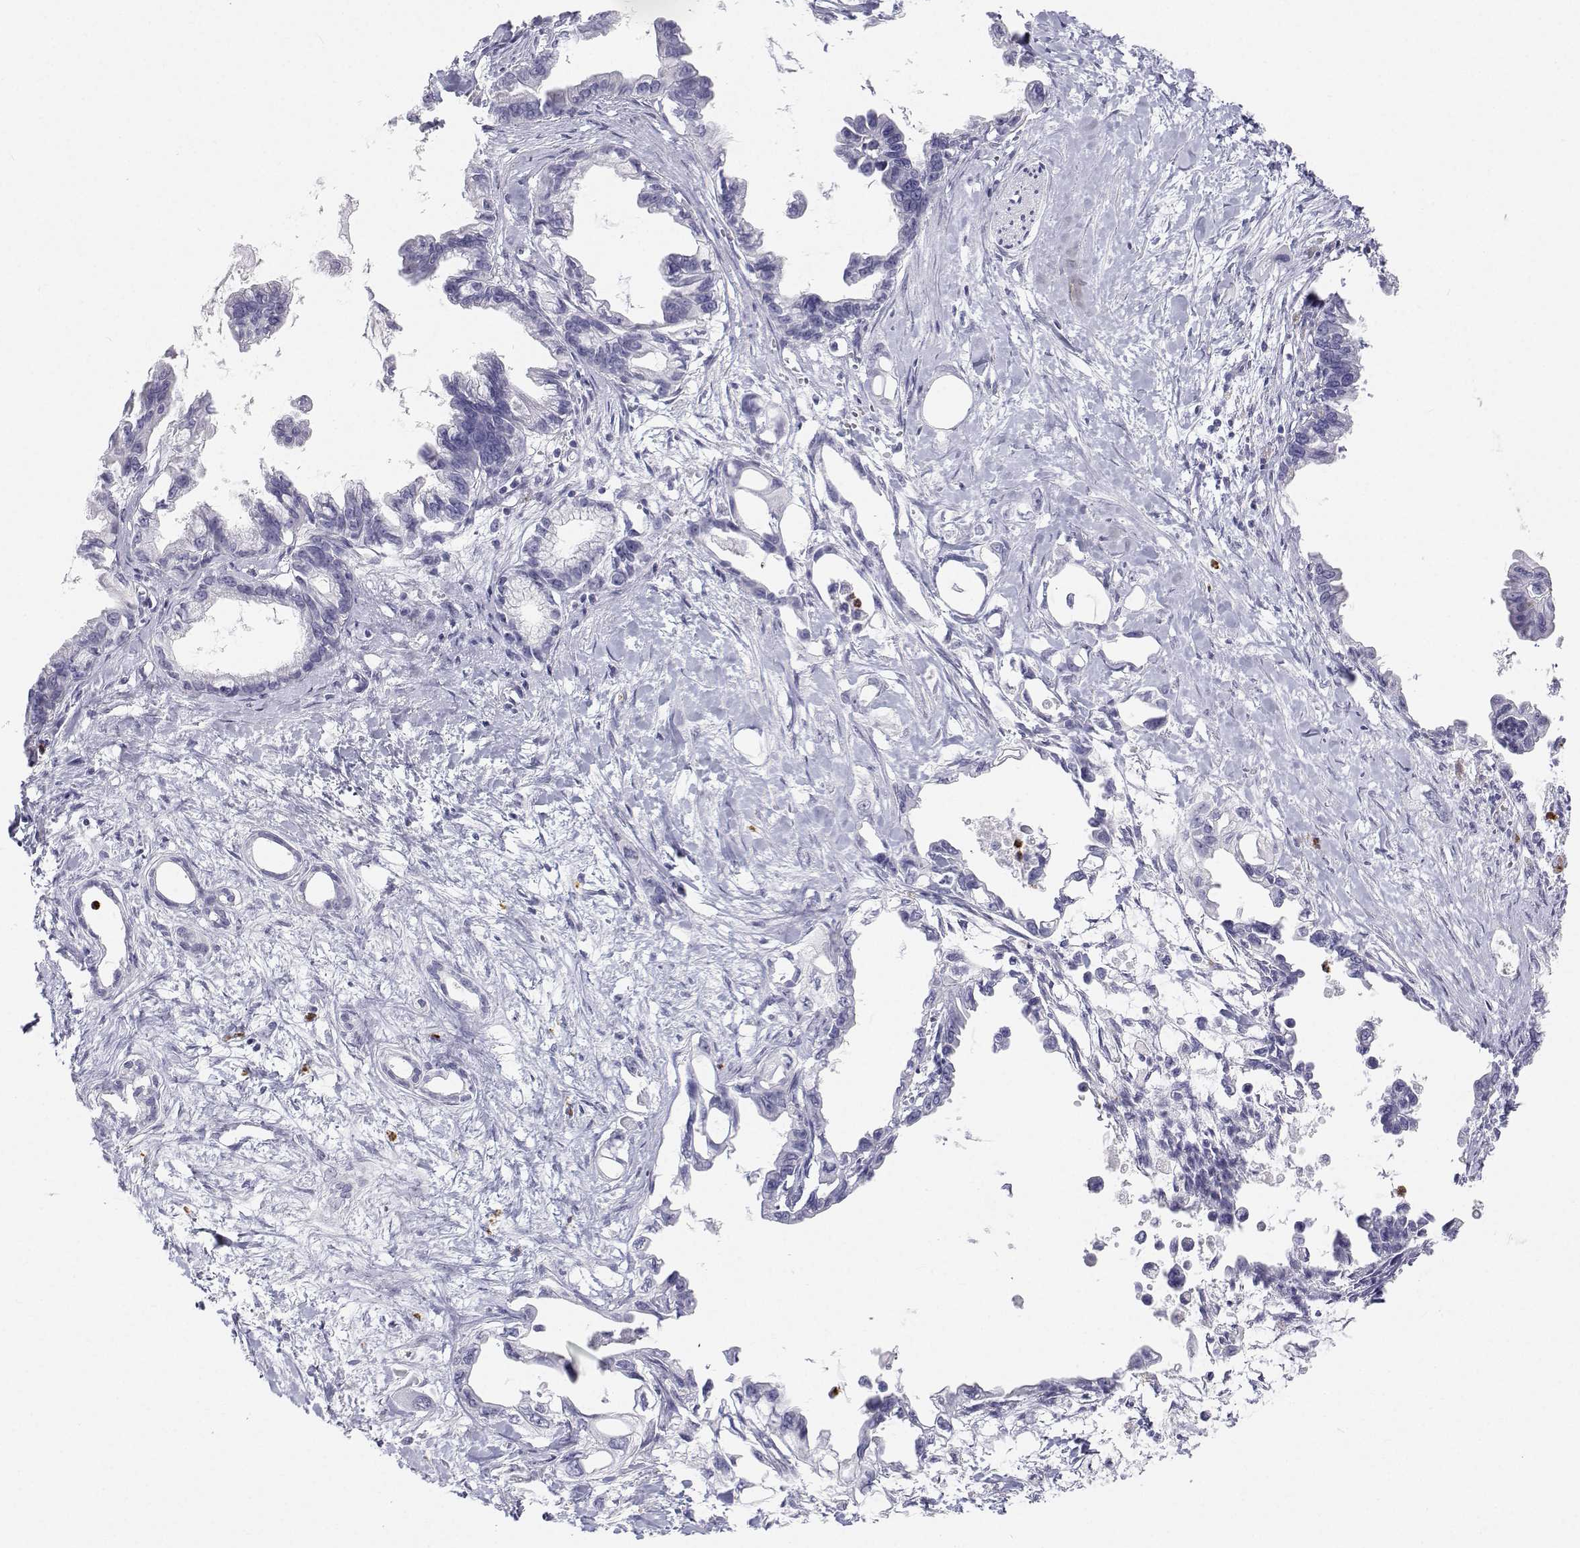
{"staining": {"intensity": "negative", "quantity": "none", "location": "none"}, "tissue": "pancreatic cancer", "cell_type": "Tumor cells", "image_type": "cancer", "snomed": [{"axis": "morphology", "description": "Adenocarcinoma, NOS"}, {"axis": "topography", "description": "Pancreas"}], "caption": "DAB immunohistochemical staining of human pancreatic cancer displays no significant positivity in tumor cells.", "gene": "SFTPB", "patient": {"sex": "male", "age": 61}}